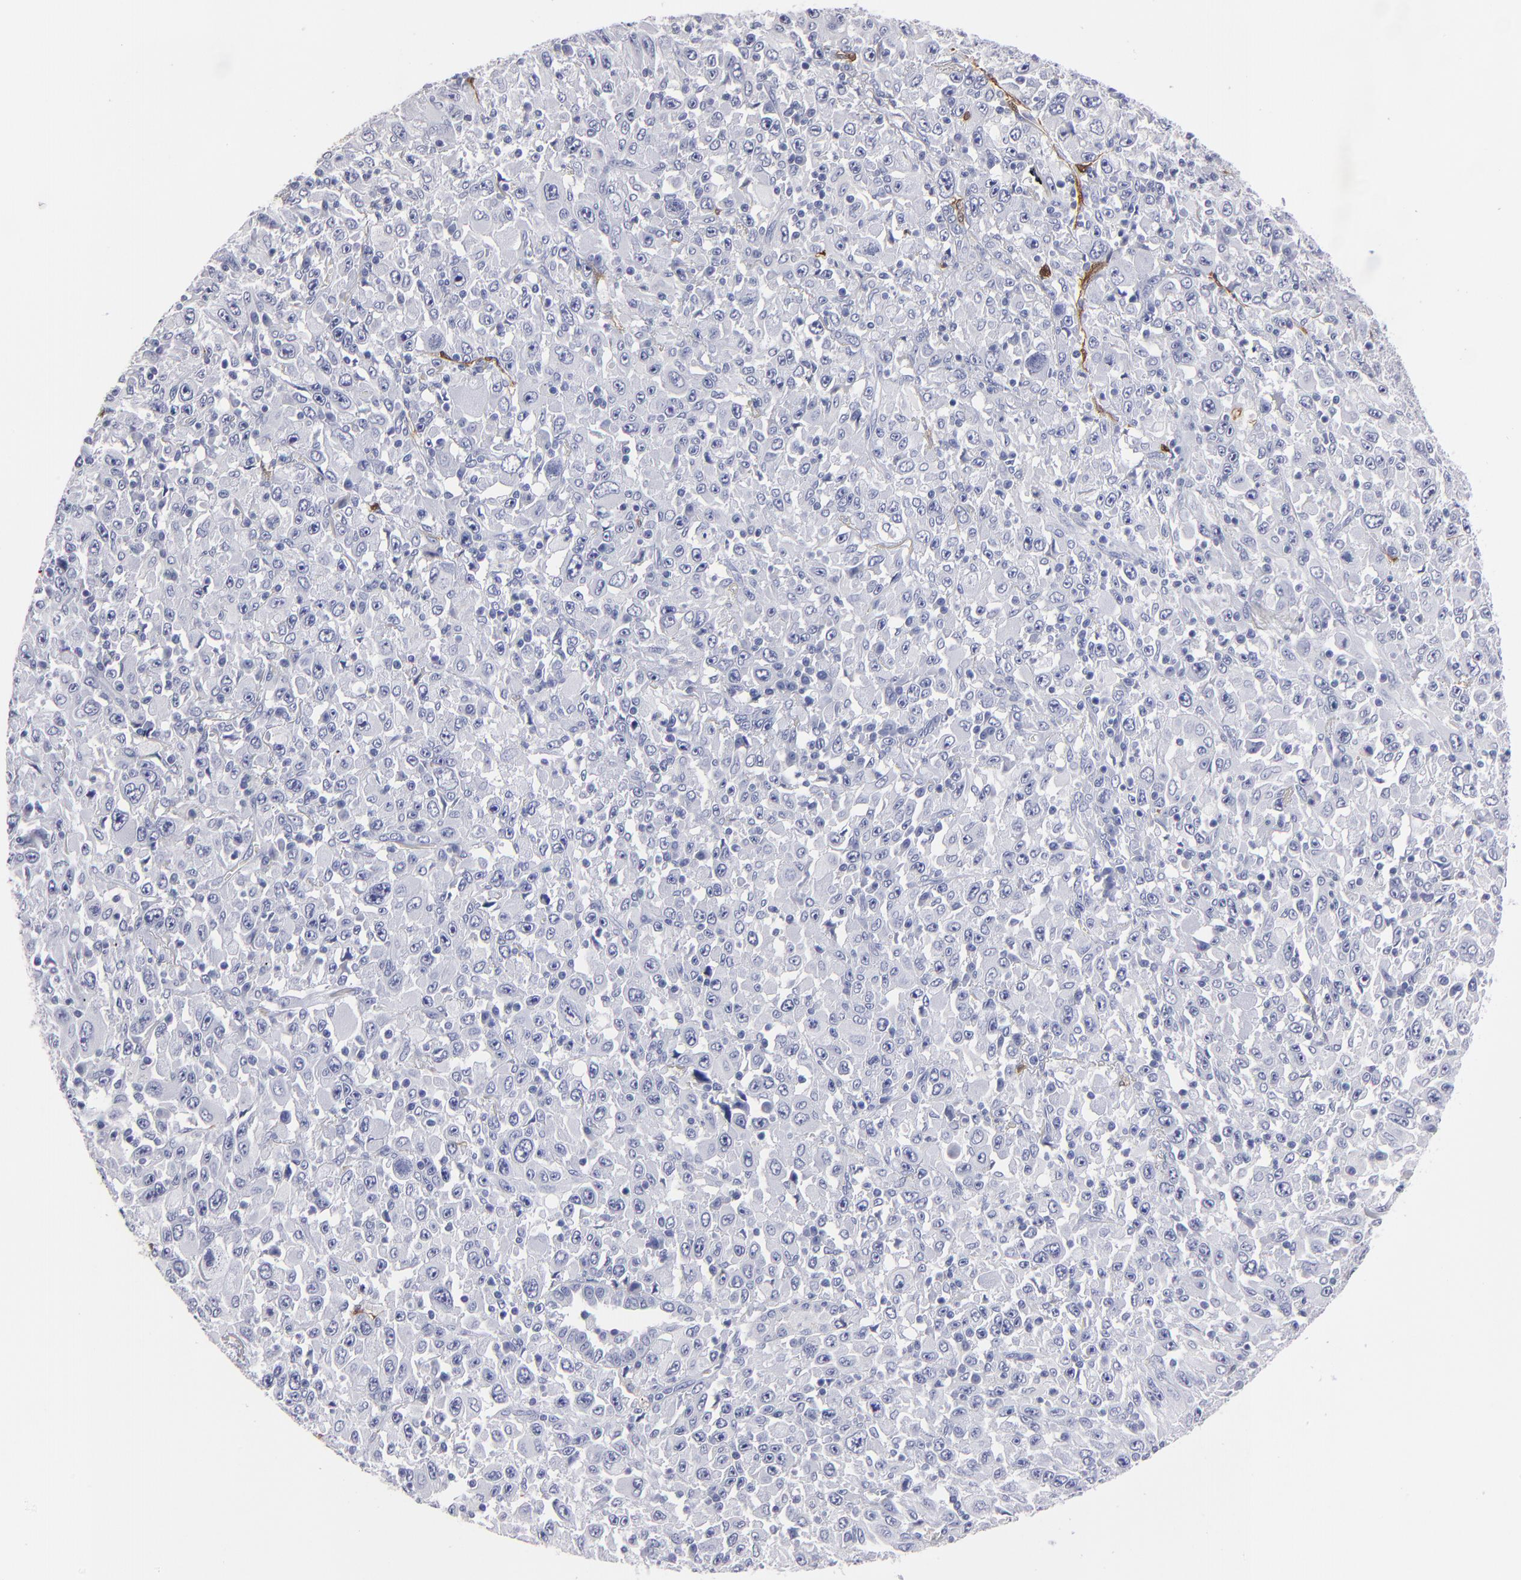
{"staining": {"intensity": "negative", "quantity": "none", "location": "none"}, "tissue": "melanoma", "cell_type": "Tumor cells", "image_type": "cancer", "snomed": [{"axis": "morphology", "description": "Malignant melanoma, Metastatic site"}, {"axis": "topography", "description": "Skin"}], "caption": "High magnification brightfield microscopy of malignant melanoma (metastatic site) stained with DAB (3,3'-diaminobenzidine) (brown) and counterstained with hematoxylin (blue): tumor cells show no significant positivity.", "gene": "FABP4", "patient": {"sex": "female", "age": 56}}